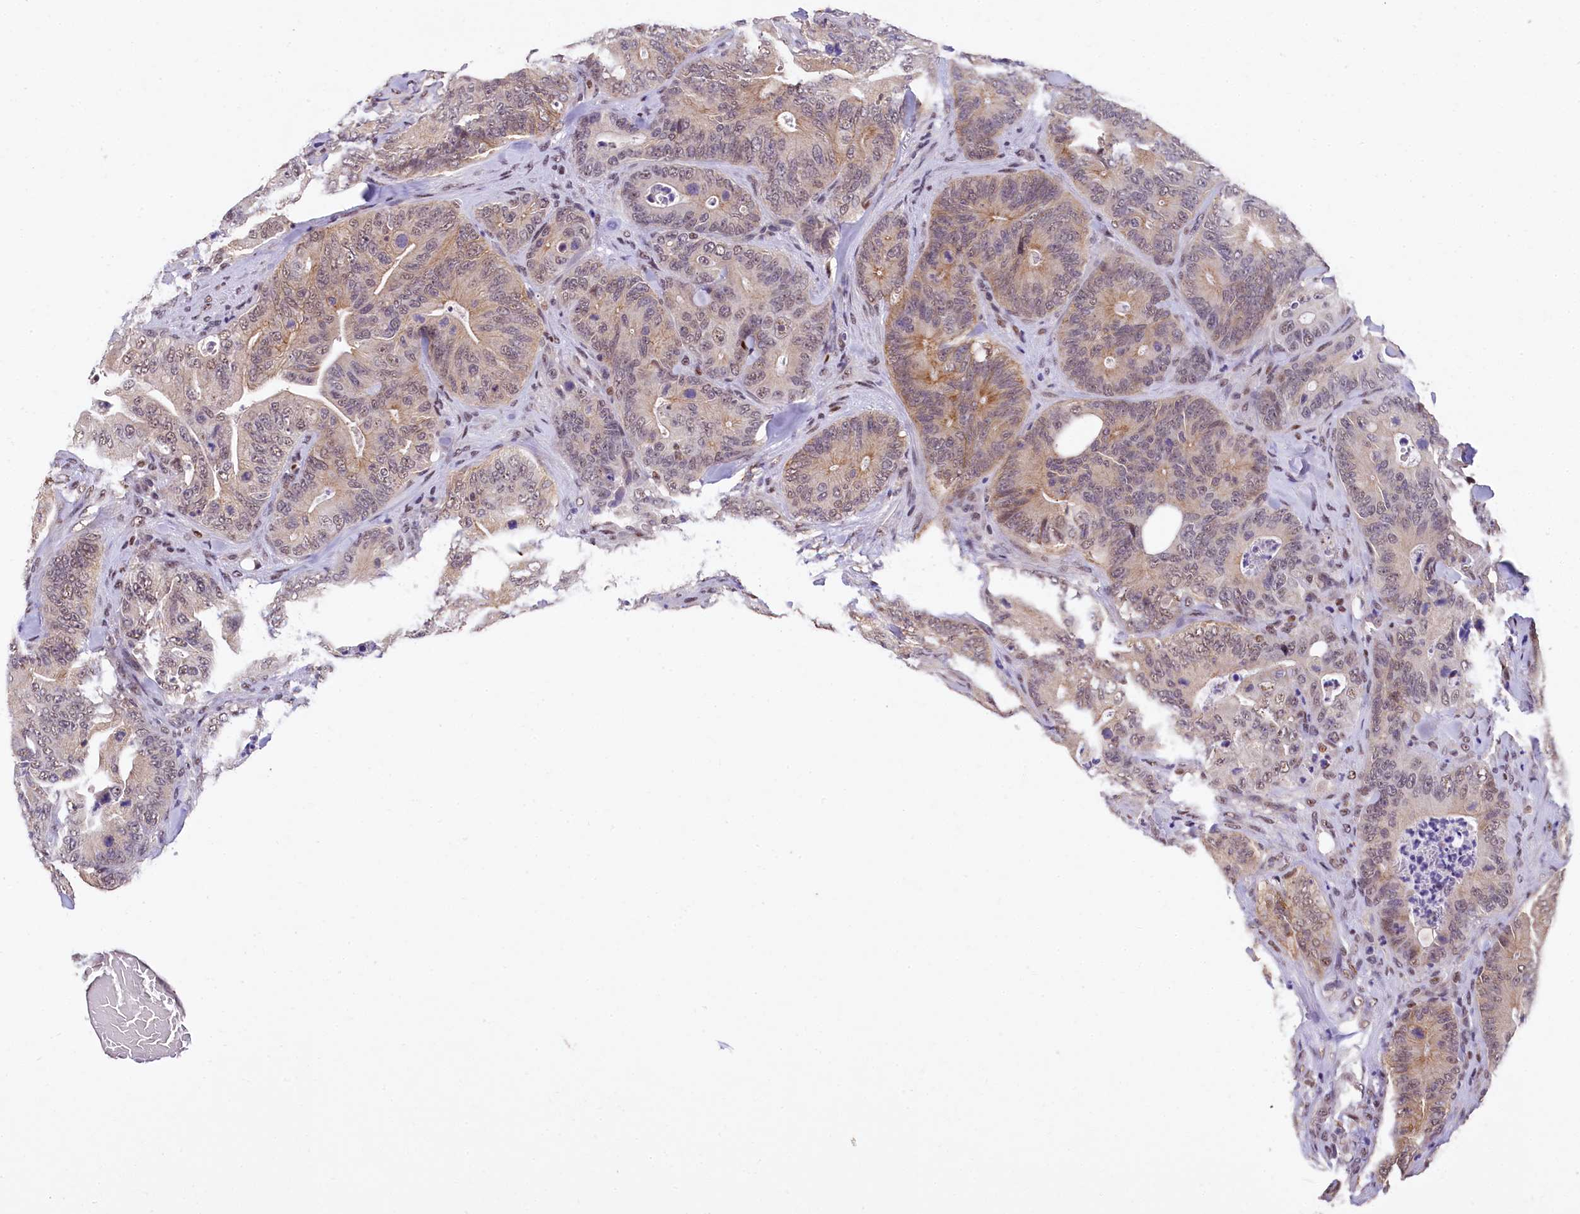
{"staining": {"intensity": "strong", "quantity": "25%-75%", "location": "cytoplasmic/membranous,nuclear"}, "tissue": "colorectal cancer", "cell_type": "Tumor cells", "image_type": "cancer", "snomed": [{"axis": "morphology", "description": "Normal tissue, NOS"}, {"axis": "topography", "description": "Colon"}], "caption": "This image shows immunohistochemistry (IHC) staining of colorectal cancer, with high strong cytoplasmic/membranous and nuclear expression in about 25%-75% of tumor cells.", "gene": "HECTD4", "patient": {"sex": "female", "age": 82}}